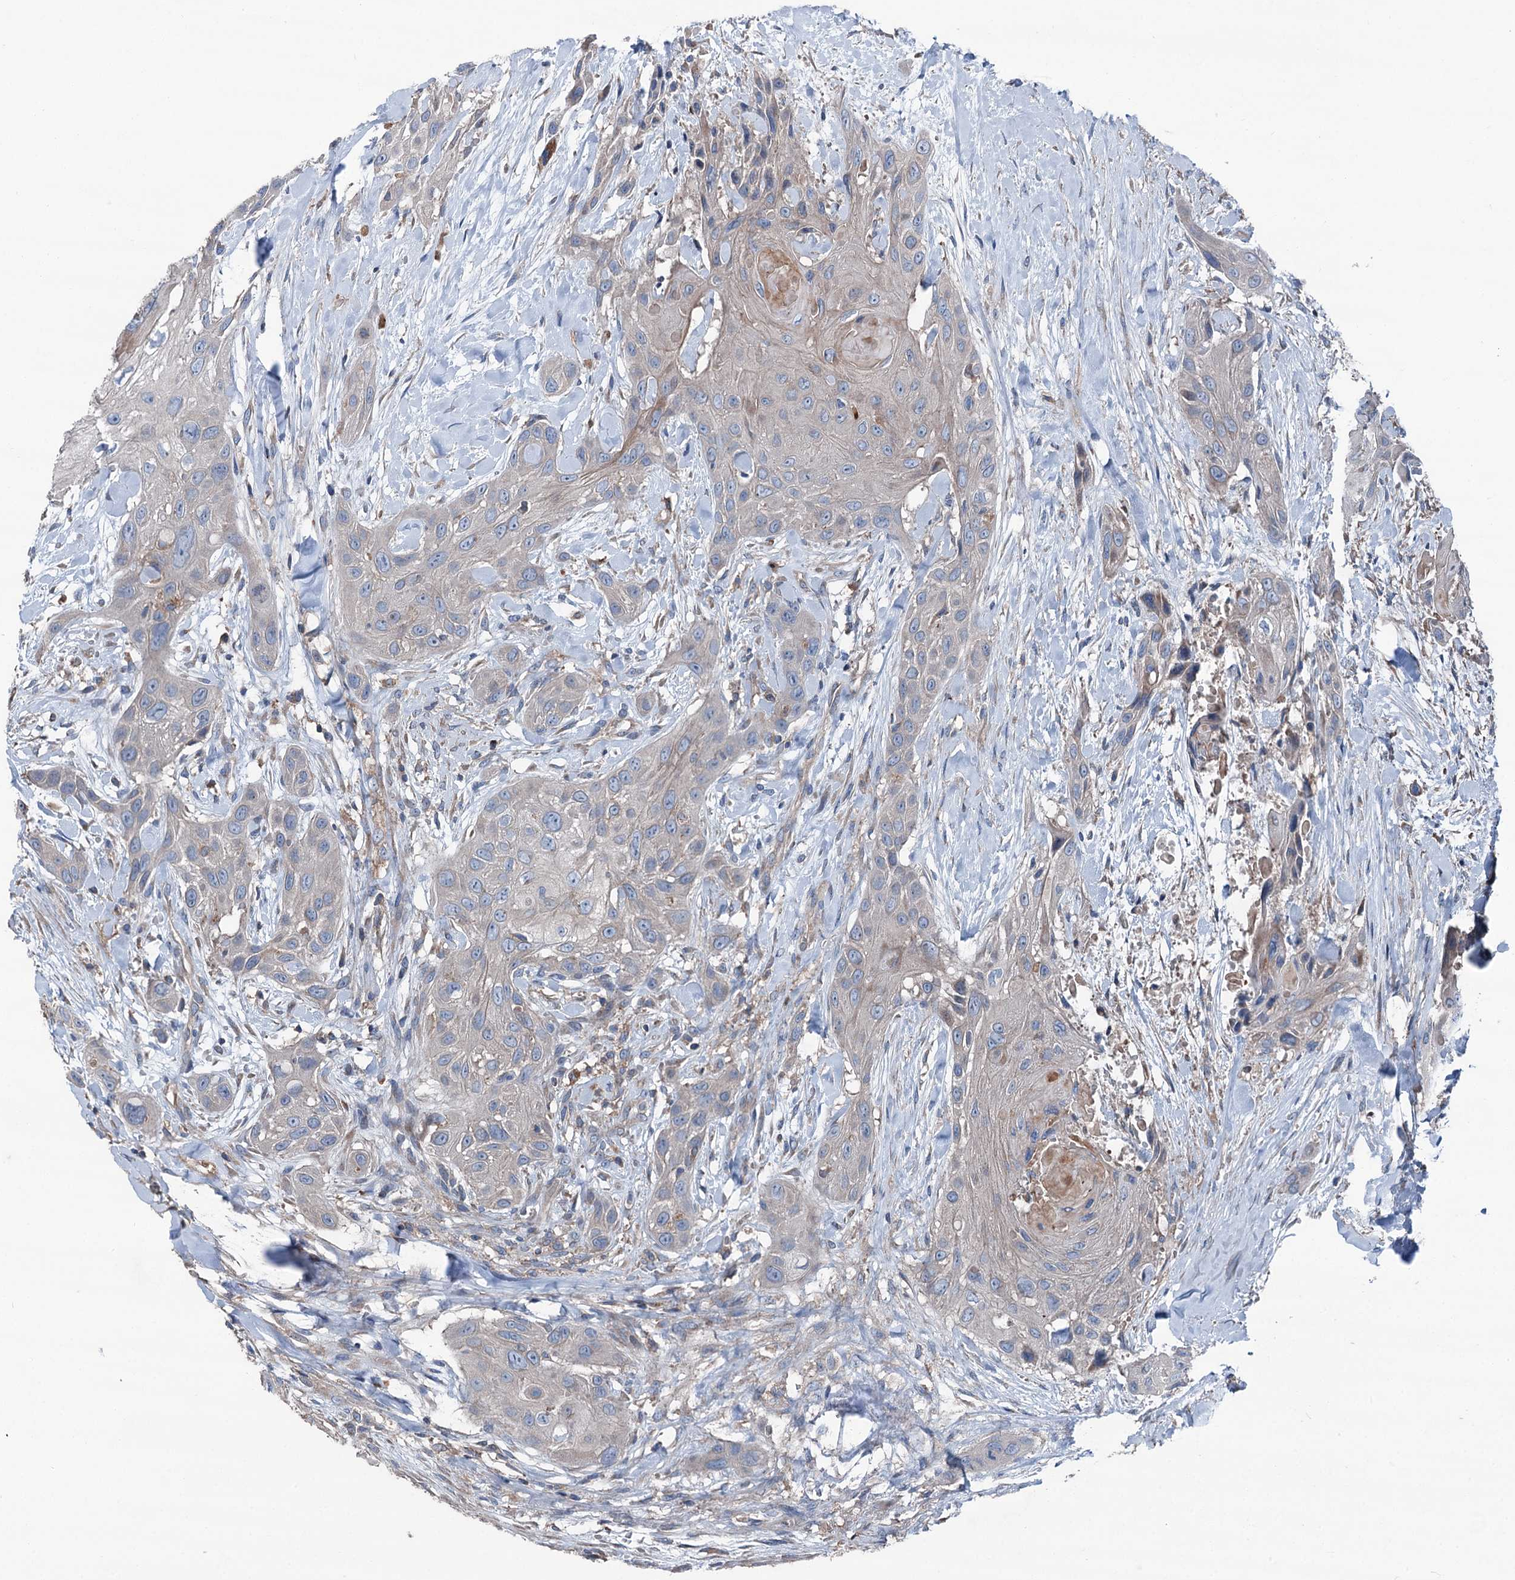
{"staining": {"intensity": "negative", "quantity": "none", "location": "none"}, "tissue": "head and neck cancer", "cell_type": "Tumor cells", "image_type": "cancer", "snomed": [{"axis": "morphology", "description": "Squamous cell carcinoma, NOS"}, {"axis": "topography", "description": "Head-Neck"}], "caption": "Micrograph shows no protein positivity in tumor cells of head and neck cancer (squamous cell carcinoma) tissue.", "gene": "RUFY1", "patient": {"sex": "male", "age": 81}}